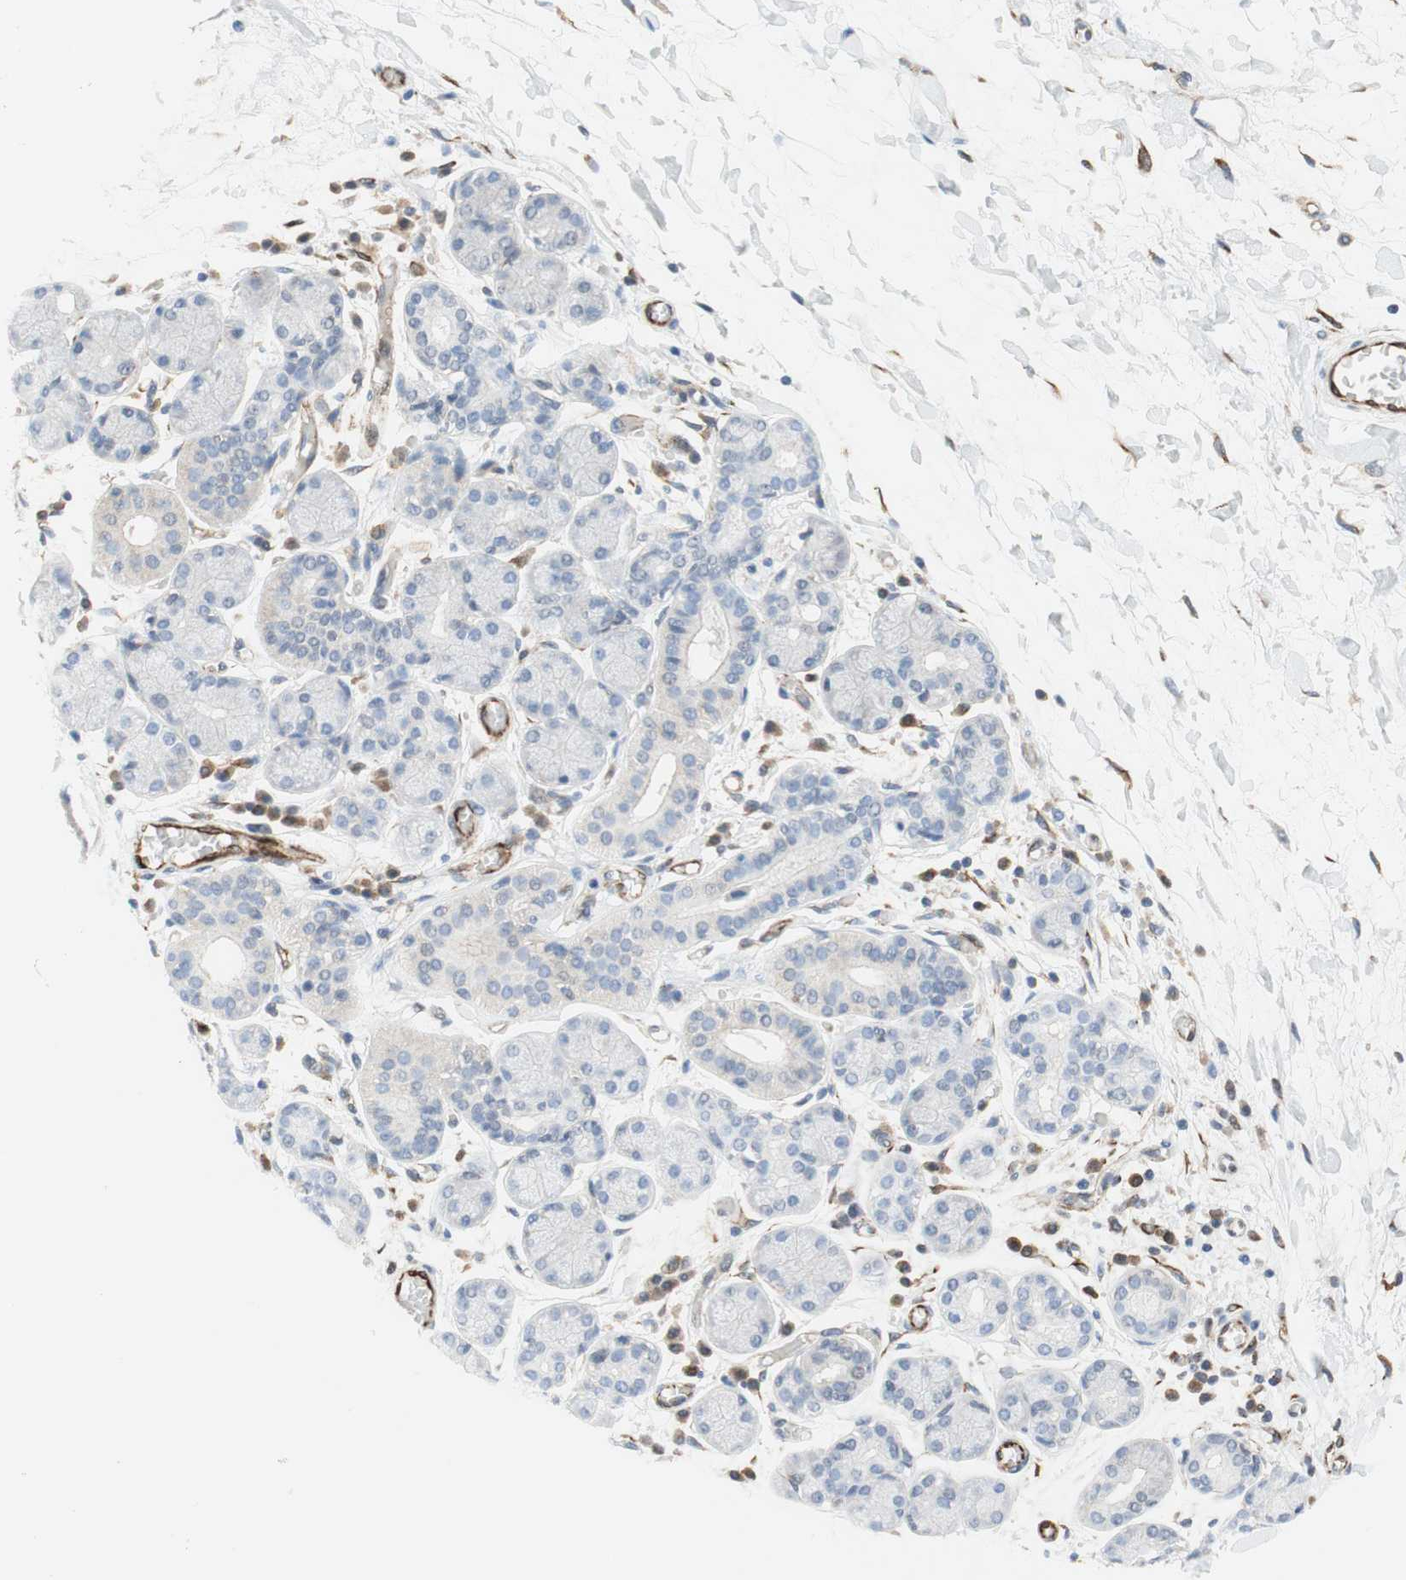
{"staining": {"intensity": "negative", "quantity": "none", "location": "none"}, "tissue": "salivary gland", "cell_type": "Glandular cells", "image_type": "normal", "snomed": [{"axis": "morphology", "description": "Normal tissue, NOS"}, {"axis": "topography", "description": "Salivary gland"}], "caption": "This is an immunohistochemistry photomicrograph of normal human salivary gland. There is no positivity in glandular cells.", "gene": "POU2AF1", "patient": {"sex": "female", "age": 24}}